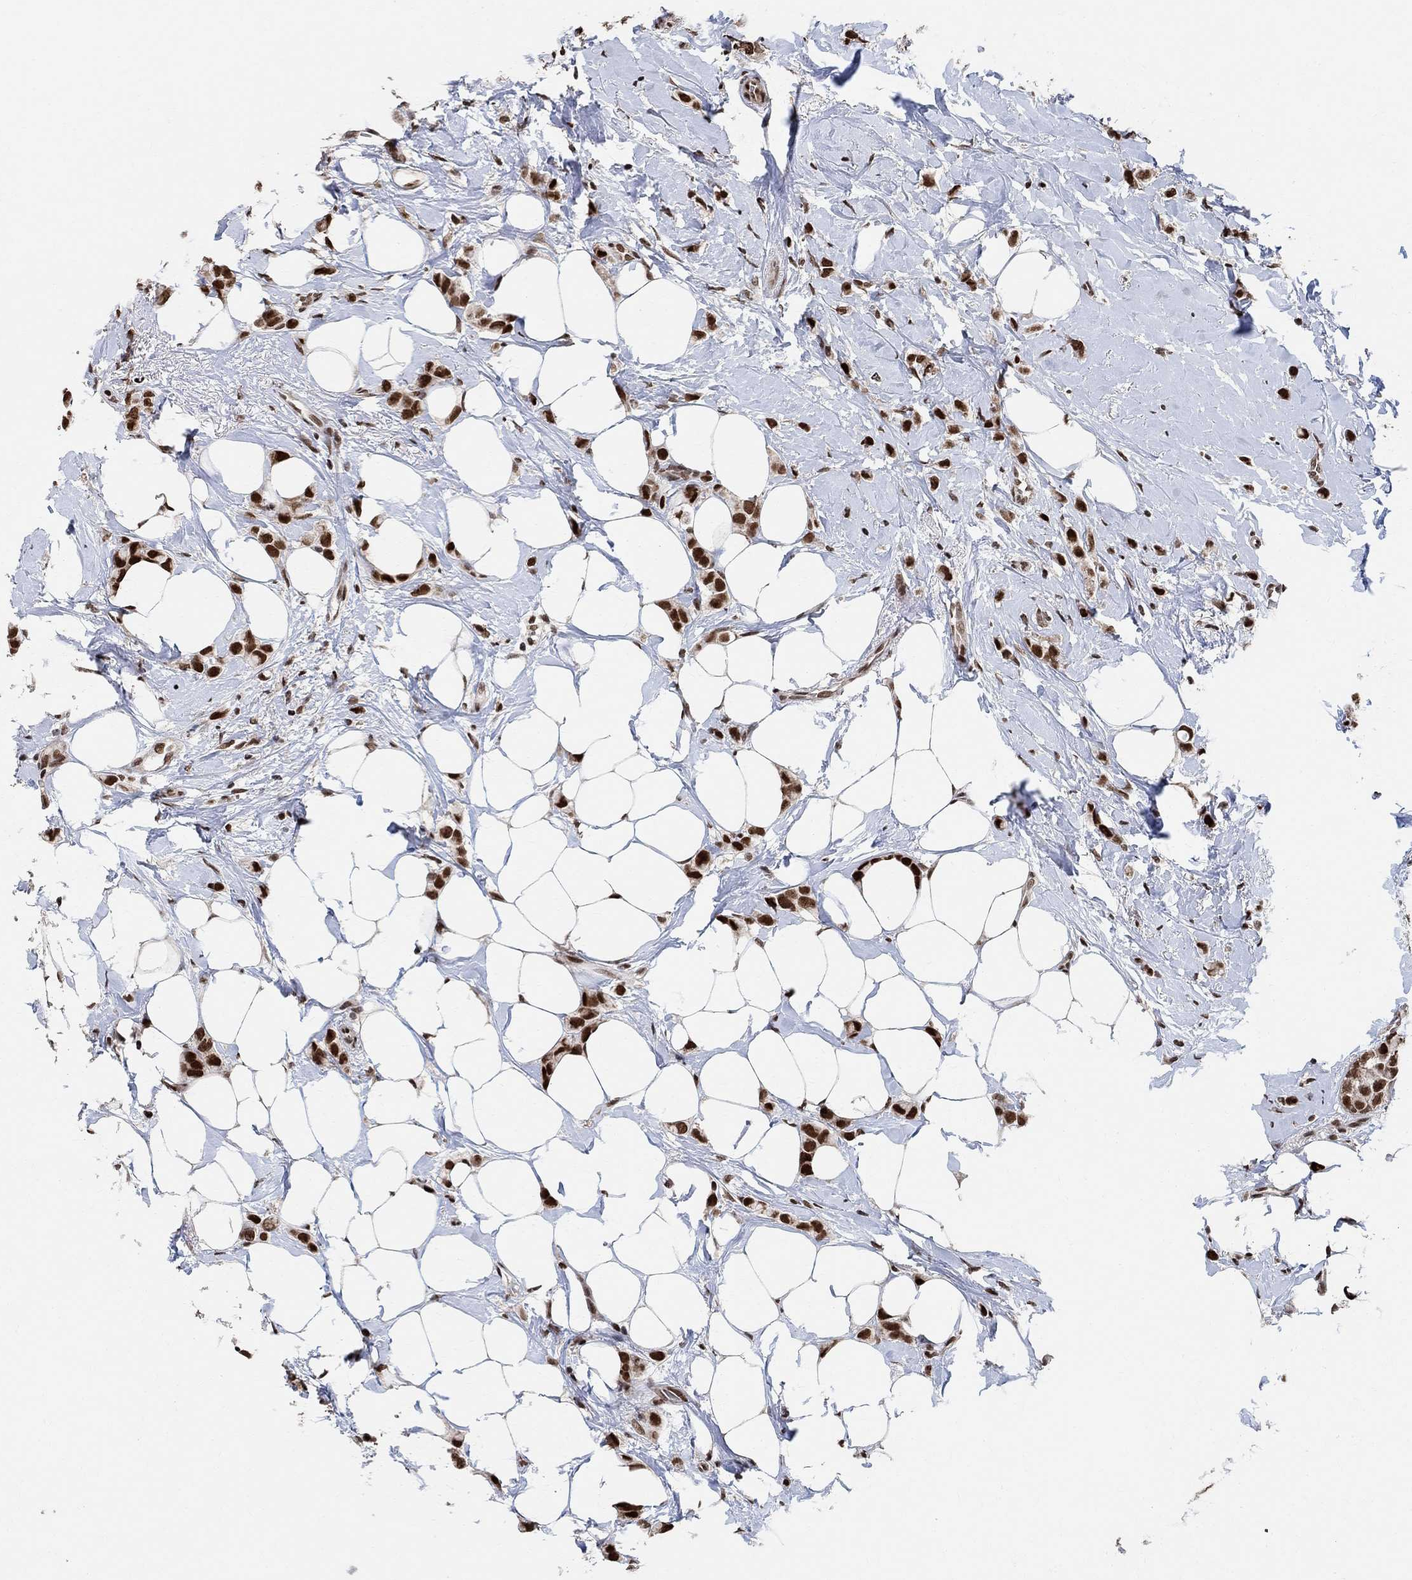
{"staining": {"intensity": "strong", "quantity": ">75%", "location": "nuclear"}, "tissue": "breast cancer", "cell_type": "Tumor cells", "image_type": "cancer", "snomed": [{"axis": "morphology", "description": "Lobular carcinoma"}, {"axis": "topography", "description": "Breast"}], "caption": "Strong nuclear staining for a protein is seen in approximately >75% of tumor cells of lobular carcinoma (breast) using IHC.", "gene": "E4F1", "patient": {"sex": "female", "age": 66}}